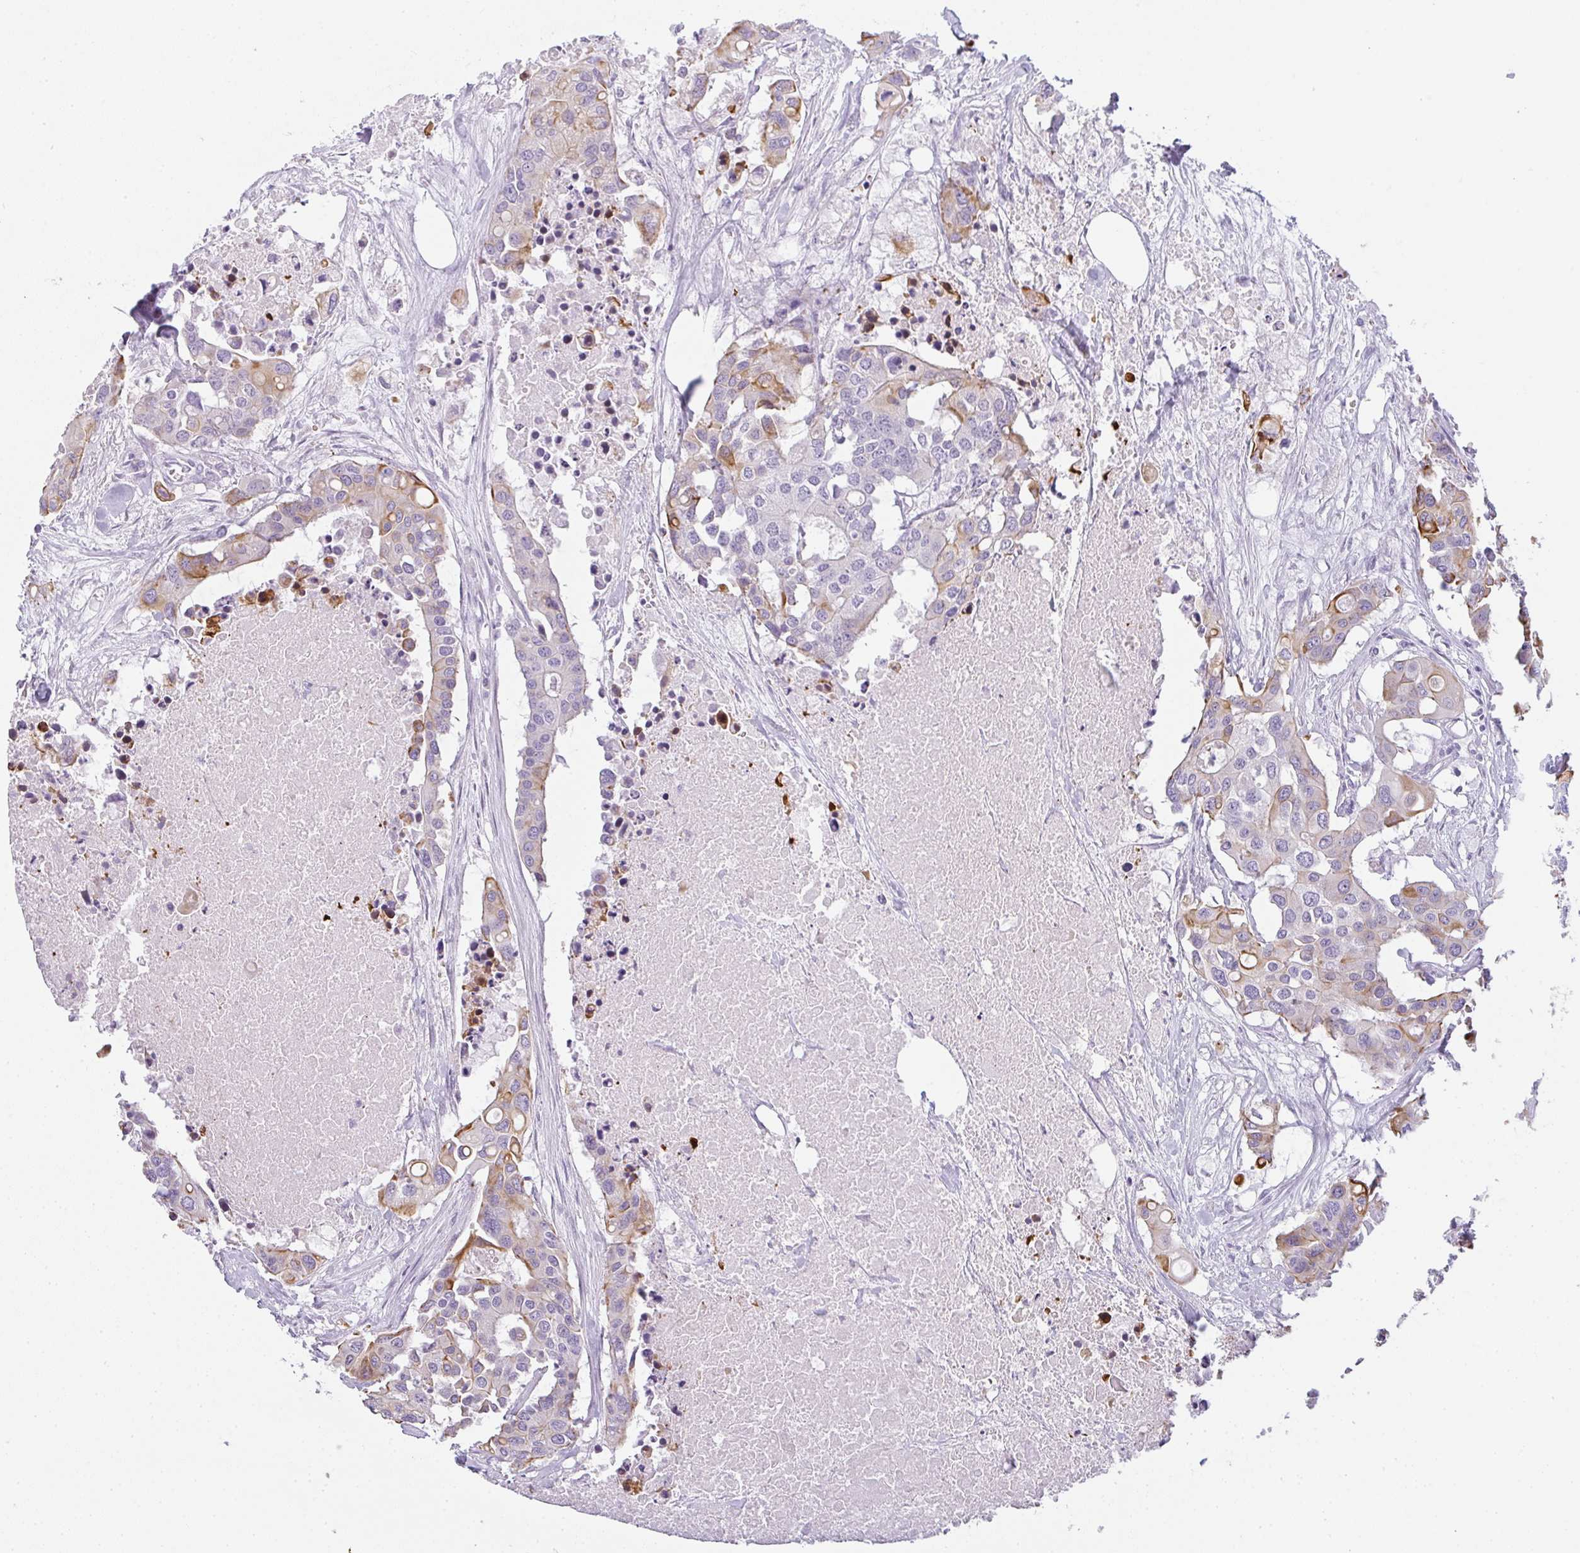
{"staining": {"intensity": "moderate", "quantity": "<25%", "location": "cytoplasmic/membranous"}, "tissue": "colorectal cancer", "cell_type": "Tumor cells", "image_type": "cancer", "snomed": [{"axis": "morphology", "description": "Adenocarcinoma, NOS"}, {"axis": "topography", "description": "Colon"}], "caption": "This is an image of IHC staining of colorectal cancer, which shows moderate expression in the cytoplasmic/membranous of tumor cells.", "gene": "SIRPB2", "patient": {"sex": "male", "age": 77}}